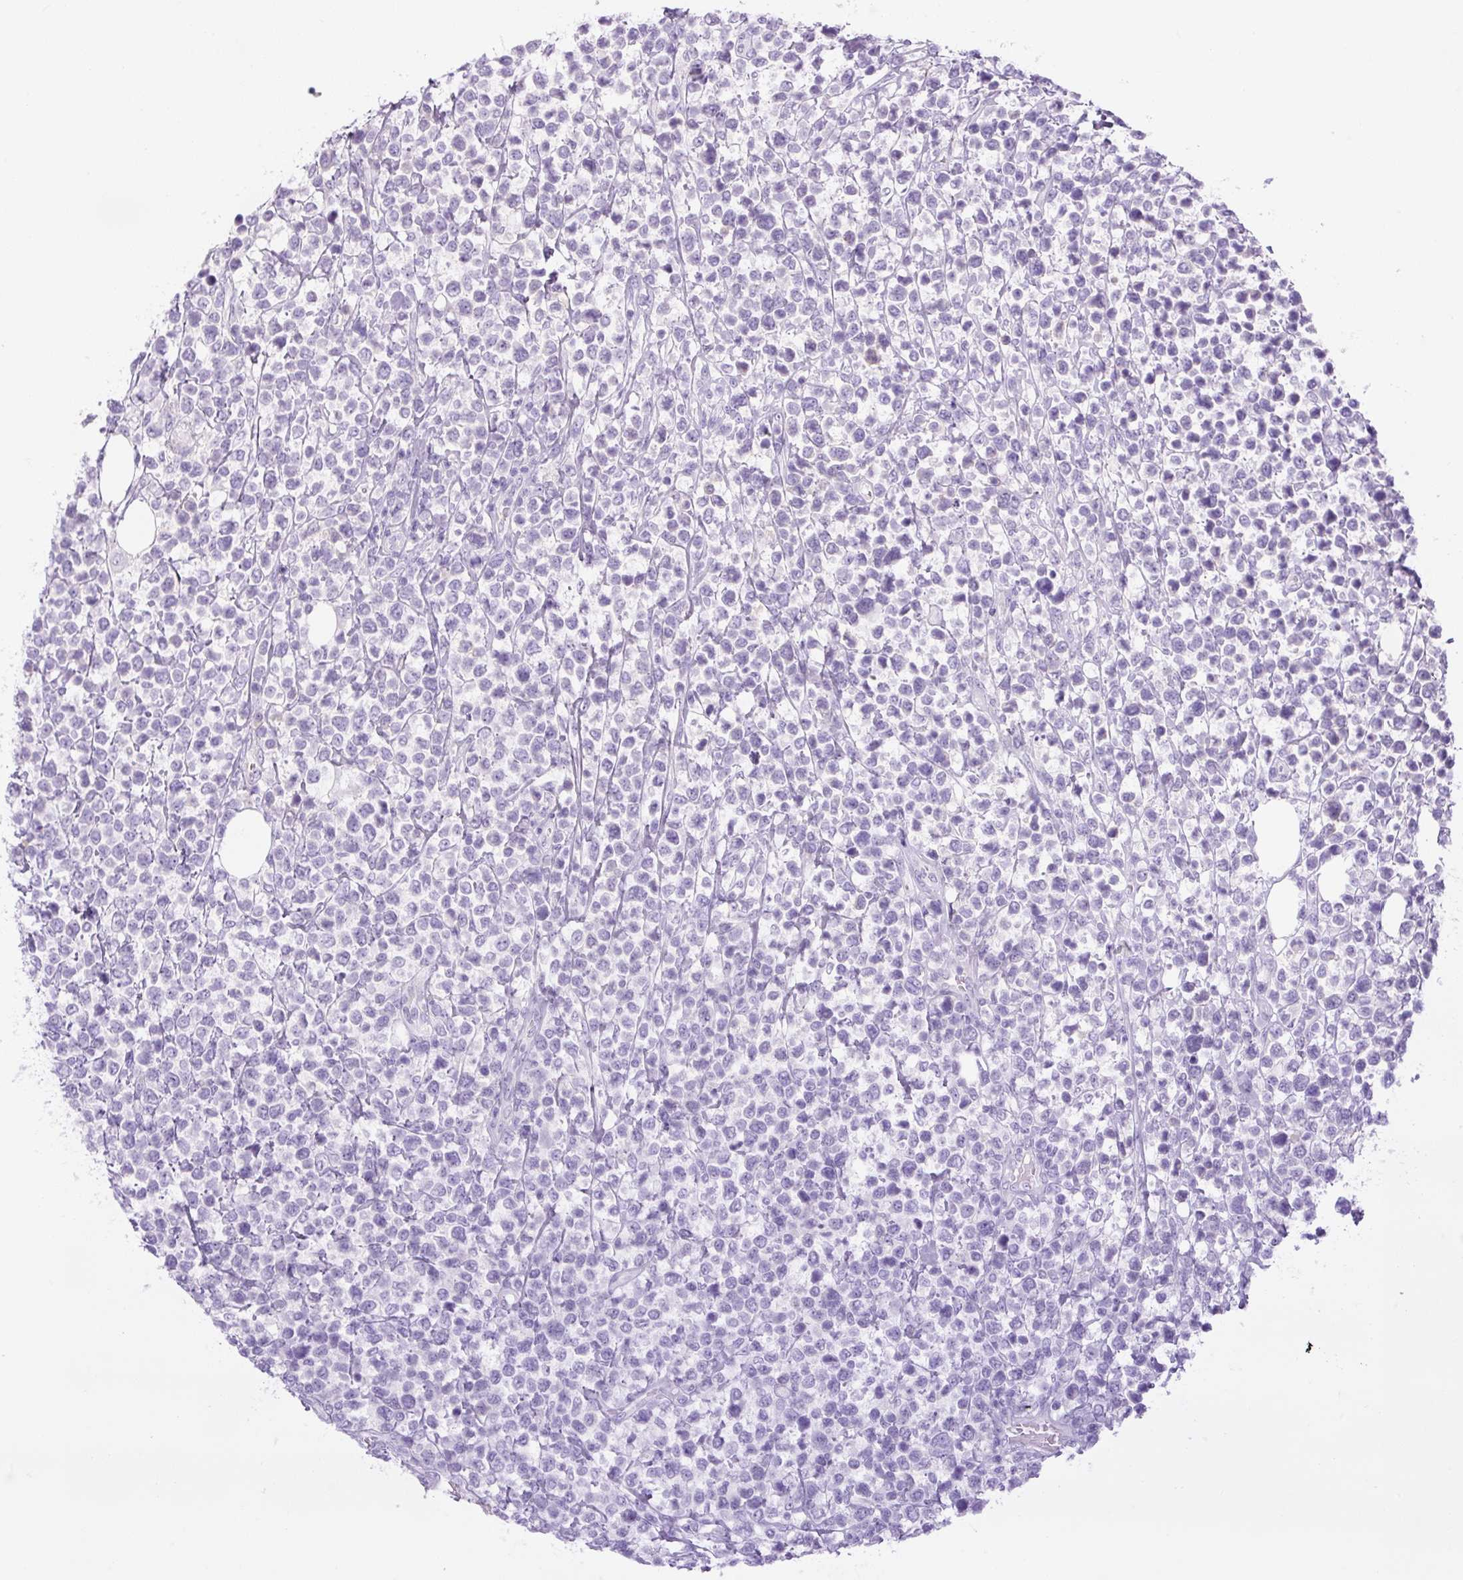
{"staining": {"intensity": "negative", "quantity": "none", "location": "none"}, "tissue": "lymphoma", "cell_type": "Tumor cells", "image_type": "cancer", "snomed": [{"axis": "morphology", "description": "Malignant lymphoma, non-Hodgkin's type, Low grade"}, {"axis": "topography", "description": "Lymph node"}], "caption": "Tumor cells show no significant positivity in malignant lymphoma, non-Hodgkin's type (low-grade). (DAB immunohistochemistry (IHC) with hematoxylin counter stain).", "gene": "RSPO4", "patient": {"sex": "male", "age": 60}}